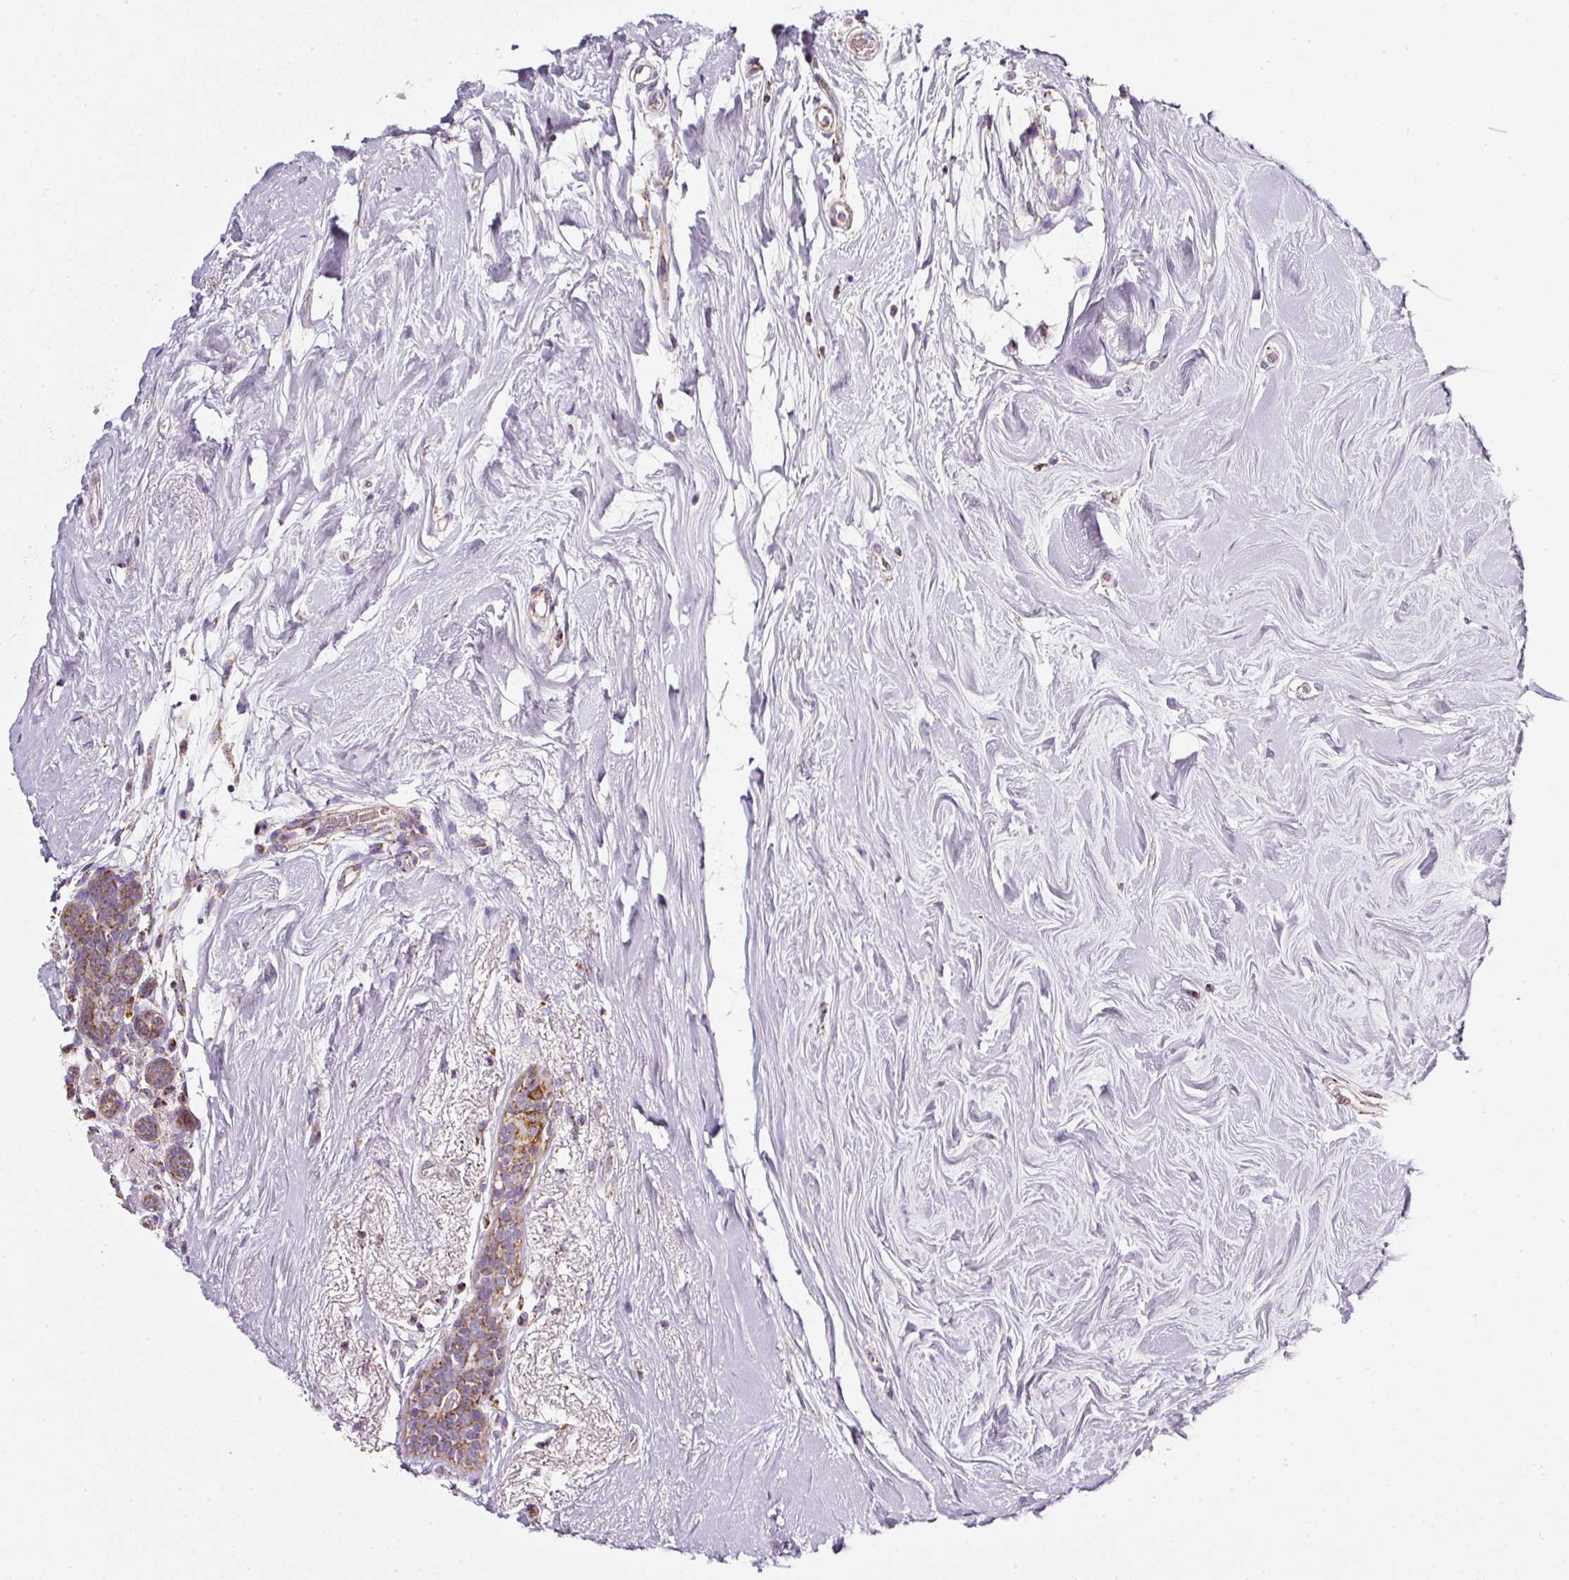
{"staining": {"intensity": "moderate", "quantity": ">75%", "location": "cytoplasmic/membranous"}, "tissue": "breast cancer", "cell_type": "Tumor cells", "image_type": "cancer", "snomed": [{"axis": "morphology", "description": "Normal tissue, NOS"}, {"axis": "morphology", "description": "Duct carcinoma"}, {"axis": "topography", "description": "Breast"}], "caption": "IHC (DAB) staining of breast cancer exhibits moderate cytoplasmic/membranous protein expression in approximately >75% of tumor cells.", "gene": "SDHA", "patient": {"sex": "female", "age": 62}}